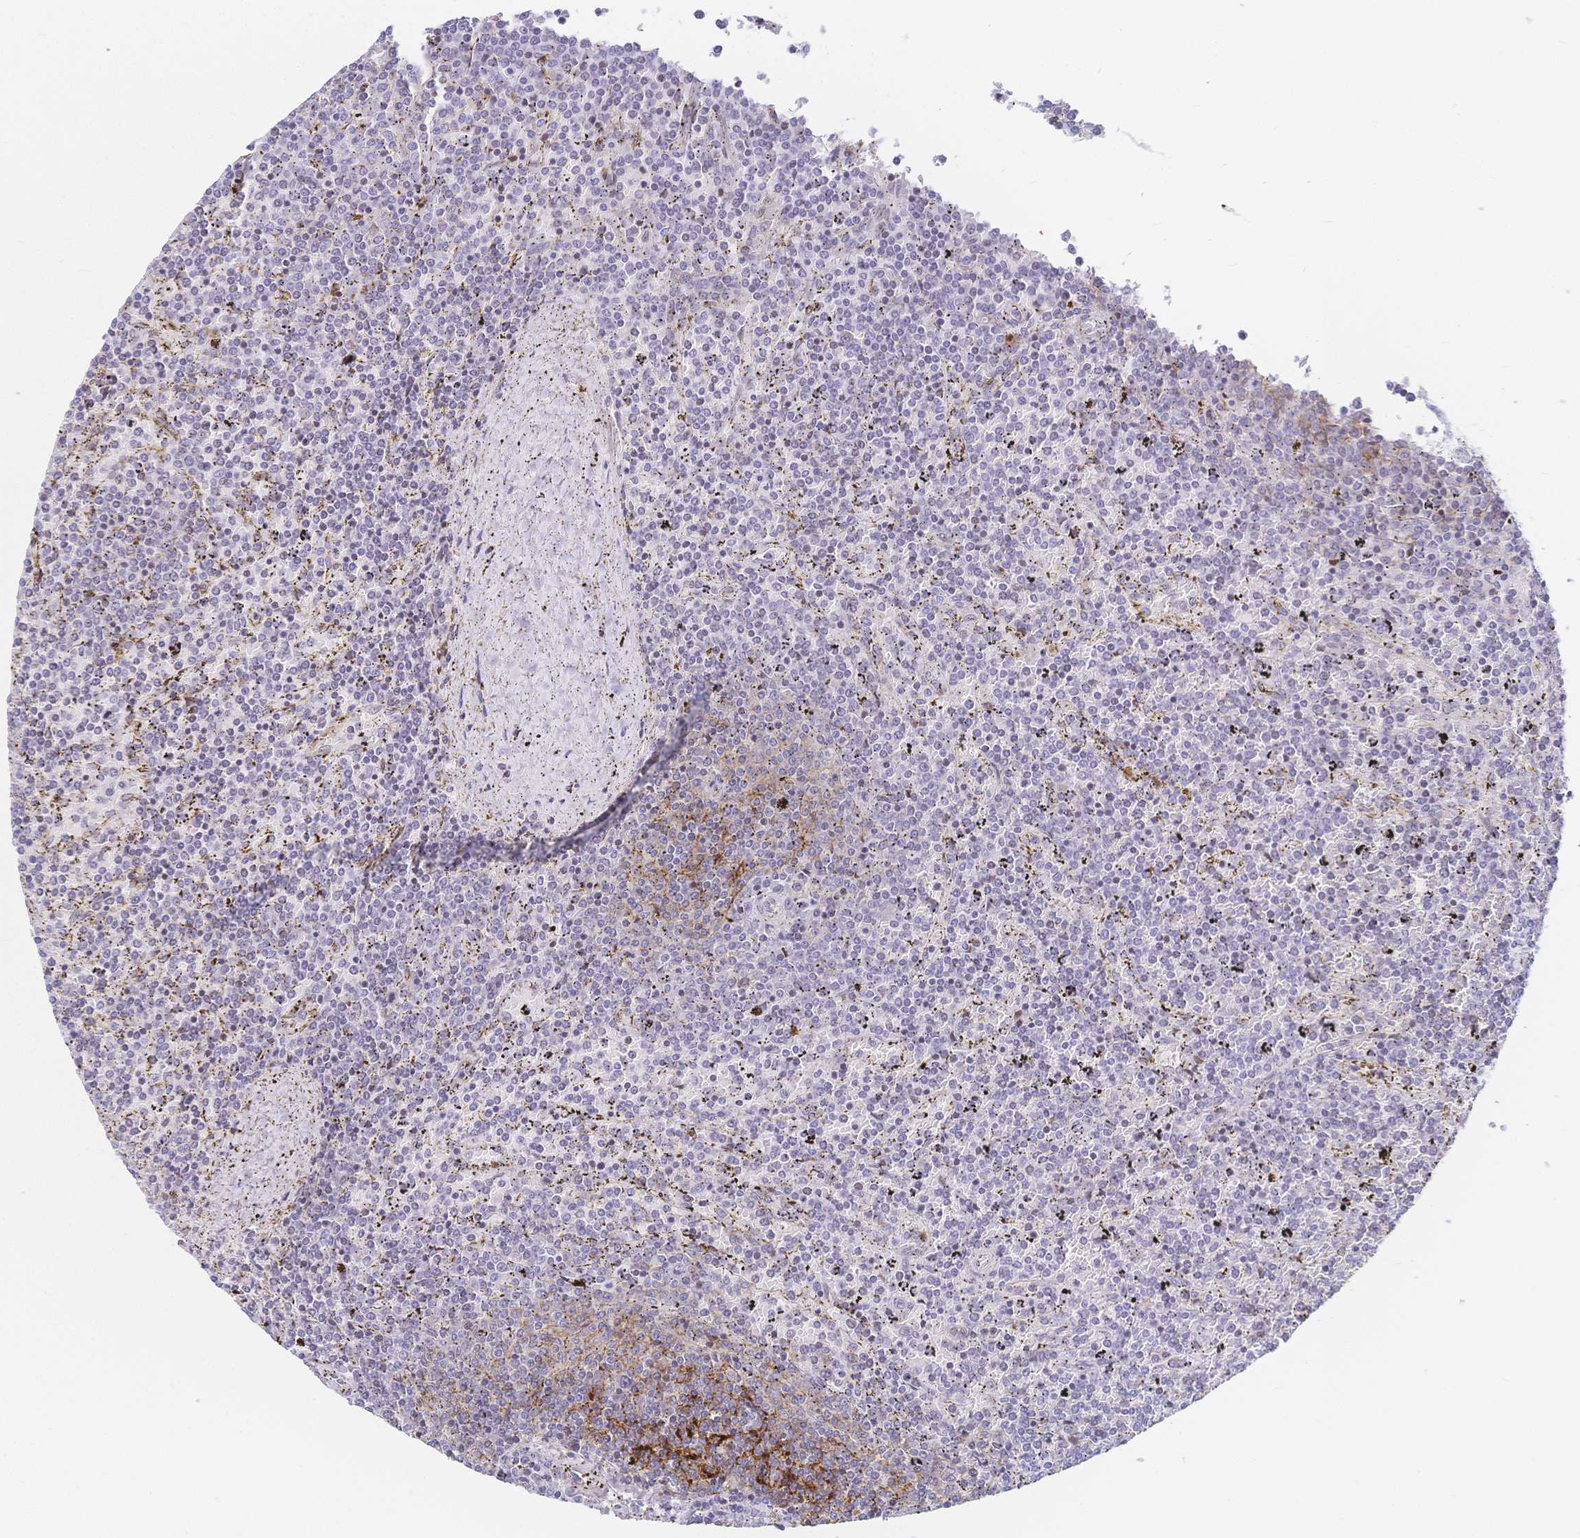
{"staining": {"intensity": "negative", "quantity": "none", "location": "none"}, "tissue": "lymphoma", "cell_type": "Tumor cells", "image_type": "cancer", "snomed": [{"axis": "morphology", "description": "Malignant lymphoma, non-Hodgkin's type, Low grade"}, {"axis": "topography", "description": "Spleen"}], "caption": "A micrograph of human malignant lymphoma, non-Hodgkin's type (low-grade) is negative for staining in tumor cells.", "gene": "CR2", "patient": {"sex": "female", "age": 77}}